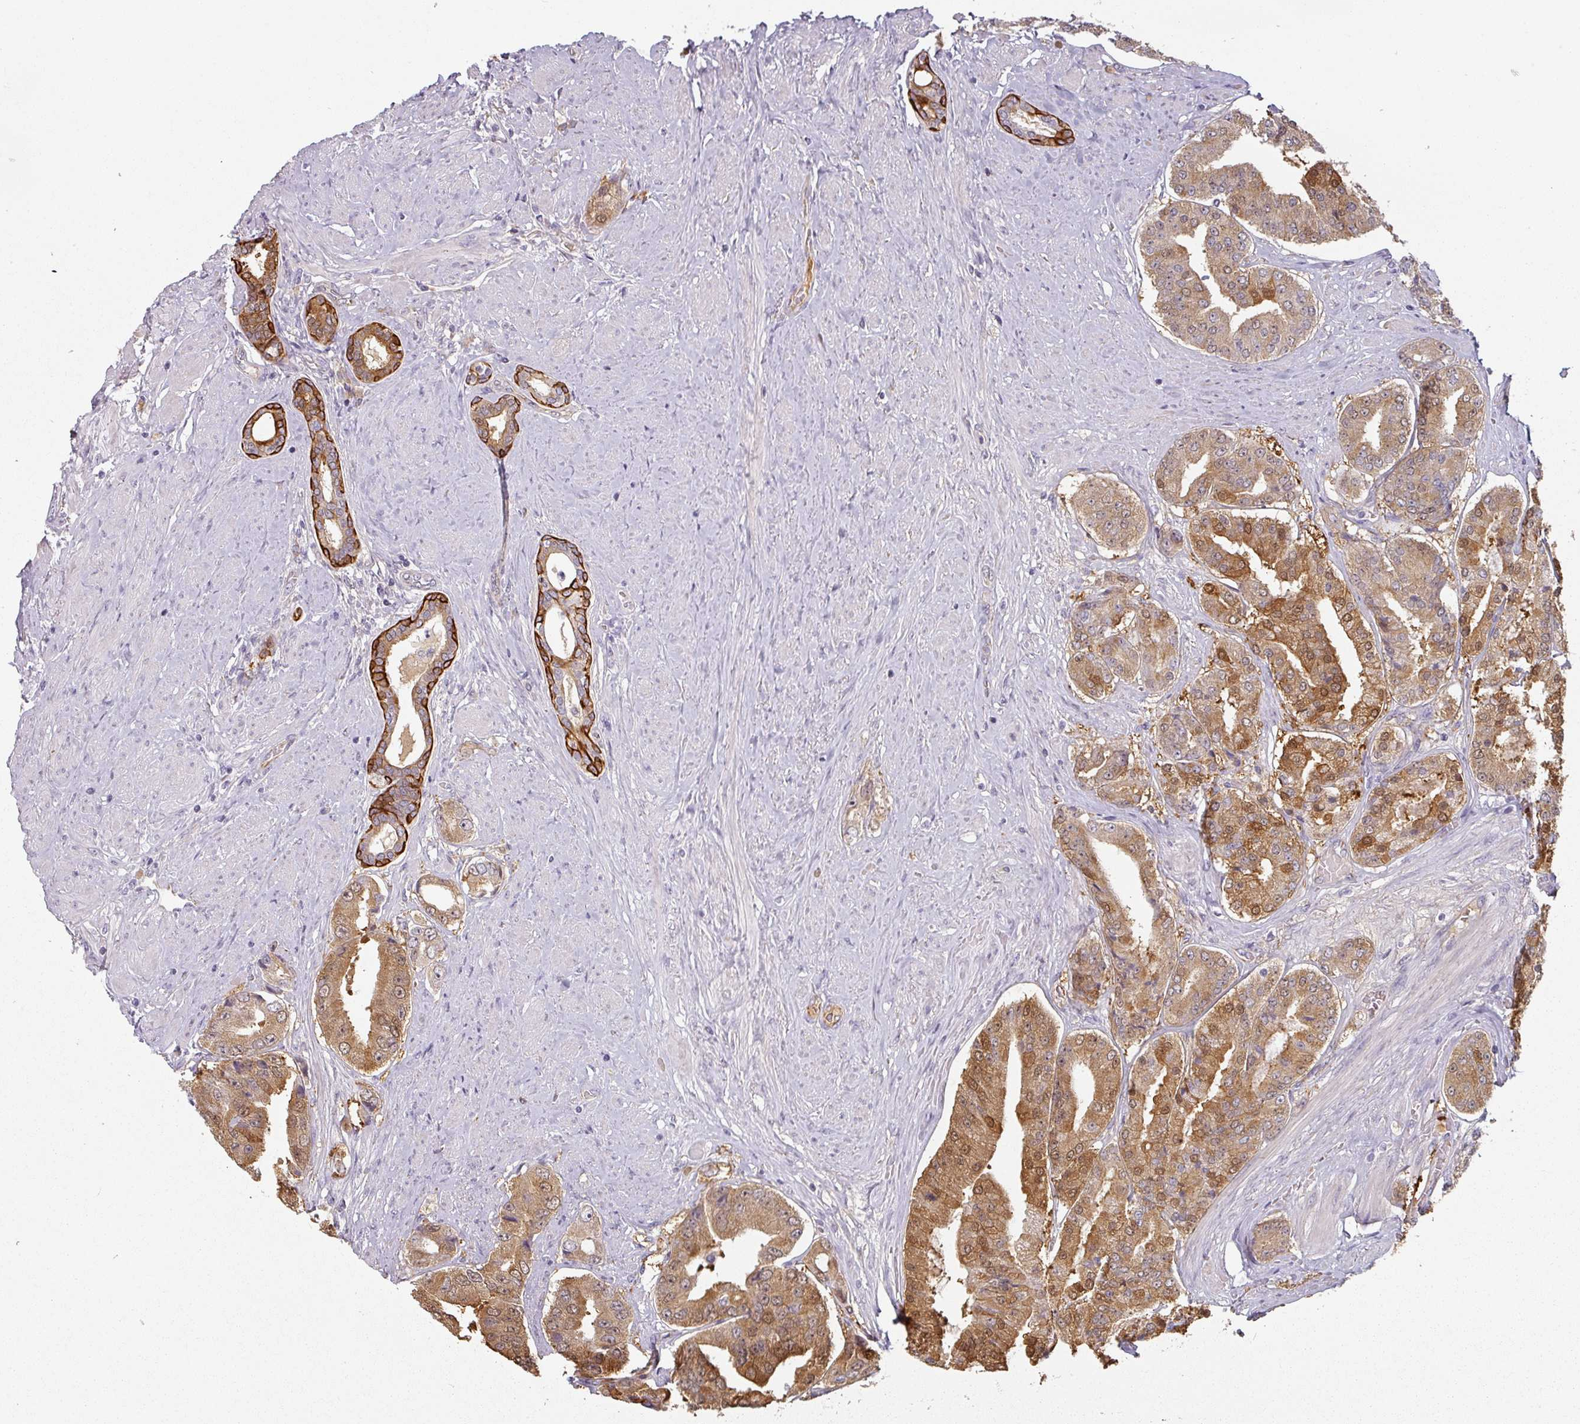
{"staining": {"intensity": "moderate", "quantity": ">75%", "location": "cytoplasmic/membranous,nuclear"}, "tissue": "prostate cancer", "cell_type": "Tumor cells", "image_type": "cancer", "snomed": [{"axis": "morphology", "description": "Adenocarcinoma, High grade"}, {"axis": "topography", "description": "Prostate"}], "caption": "Immunohistochemical staining of prostate adenocarcinoma (high-grade) exhibits moderate cytoplasmic/membranous and nuclear protein positivity in approximately >75% of tumor cells.", "gene": "CEP78", "patient": {"sex": "male", "age": 63}}